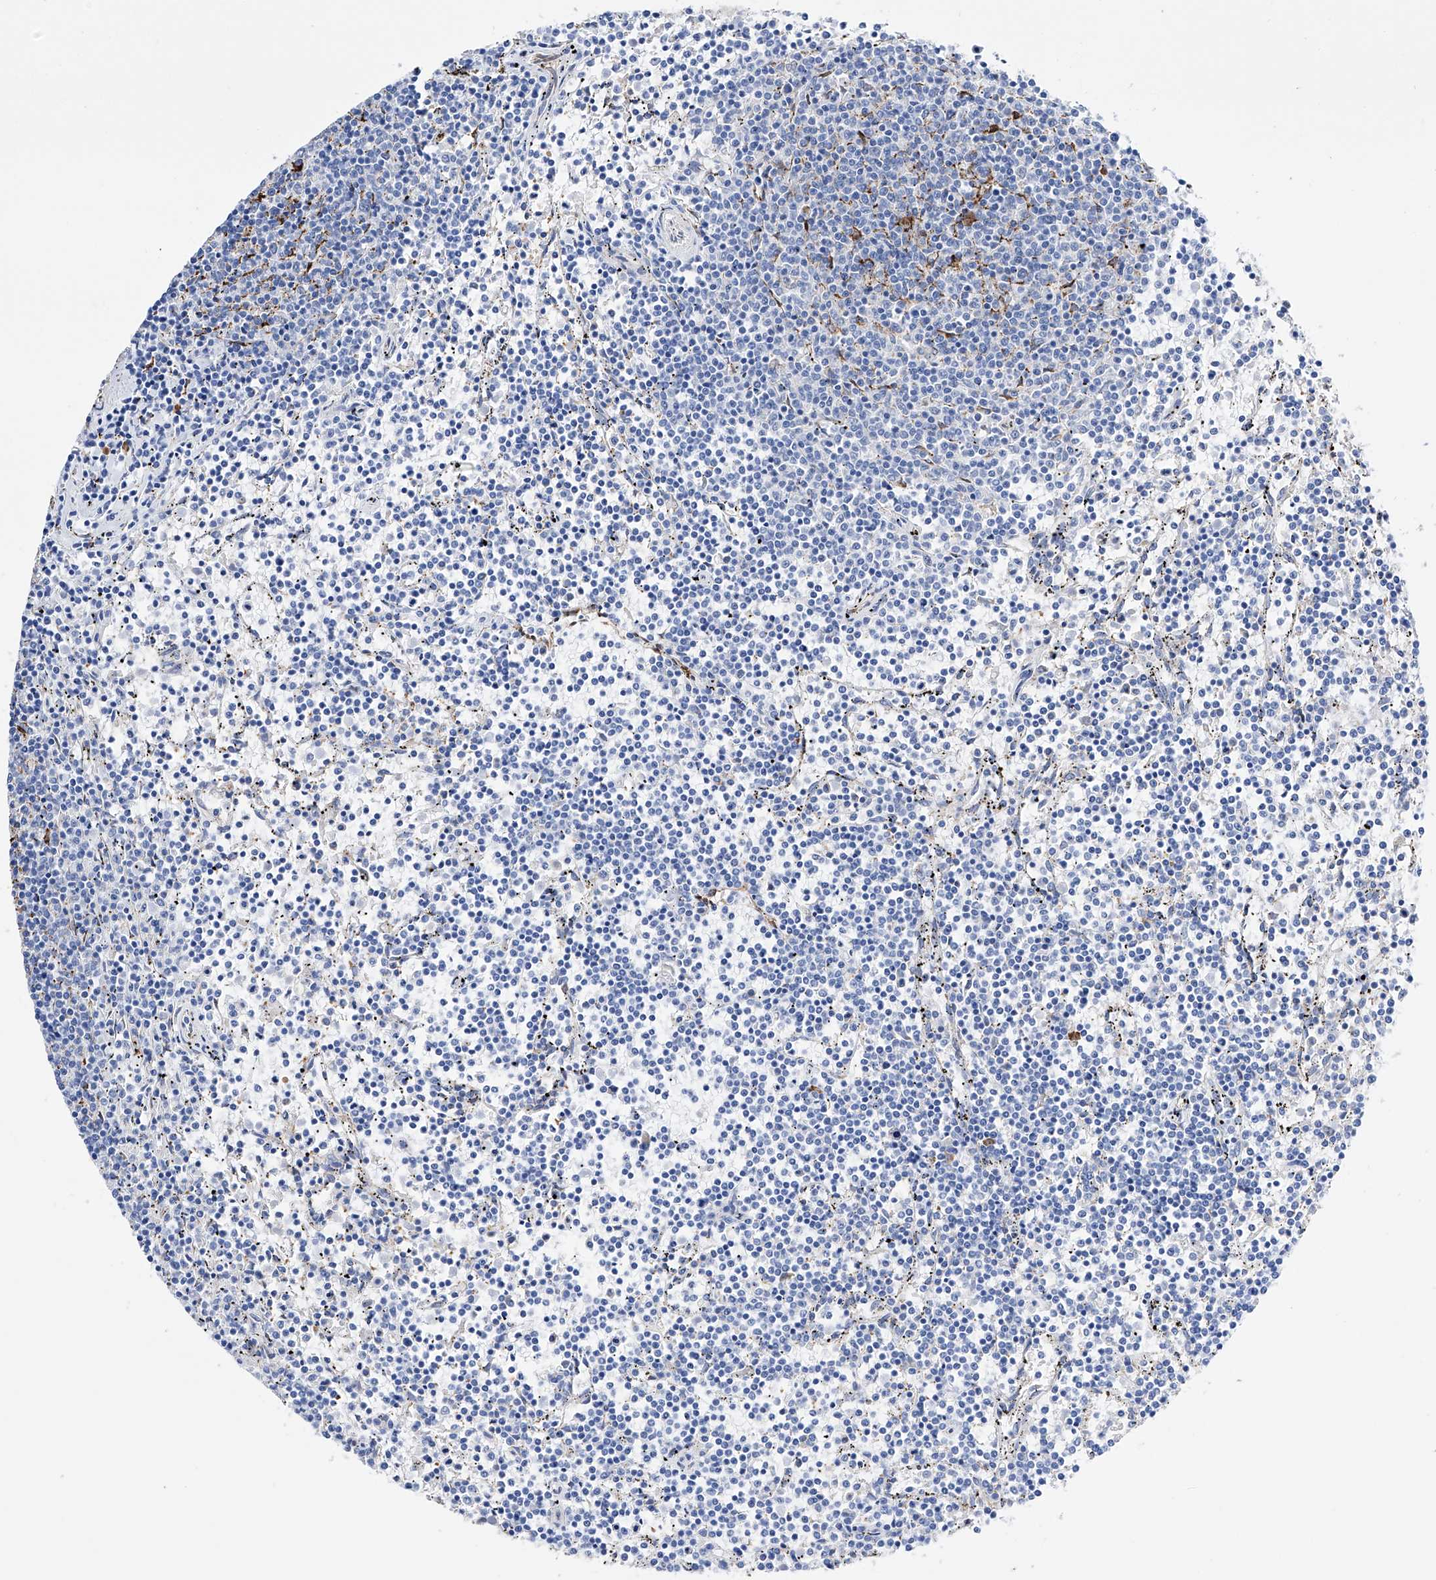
{"staining": {"intensity": "negative", "quantity": "none", "location": "none"}, "tissue": "lymphoma", "cell_type": "Tumor cells", "image_type": "cancer", "snomed": [{"axis": "morphology", "description": "Malignant lymphoma, non-Hodgkin's type, Low grade"}, {"axis": "topography", "description": "Spleen"}], "caption": "The image reveals no significant staining in tumor cells of lymphoma. (Immunohistochemistry (ihc), brightfield microscopy, high magnification).", "gene": "PDIA5", "patient": {"sex": "female", "age": 50}}